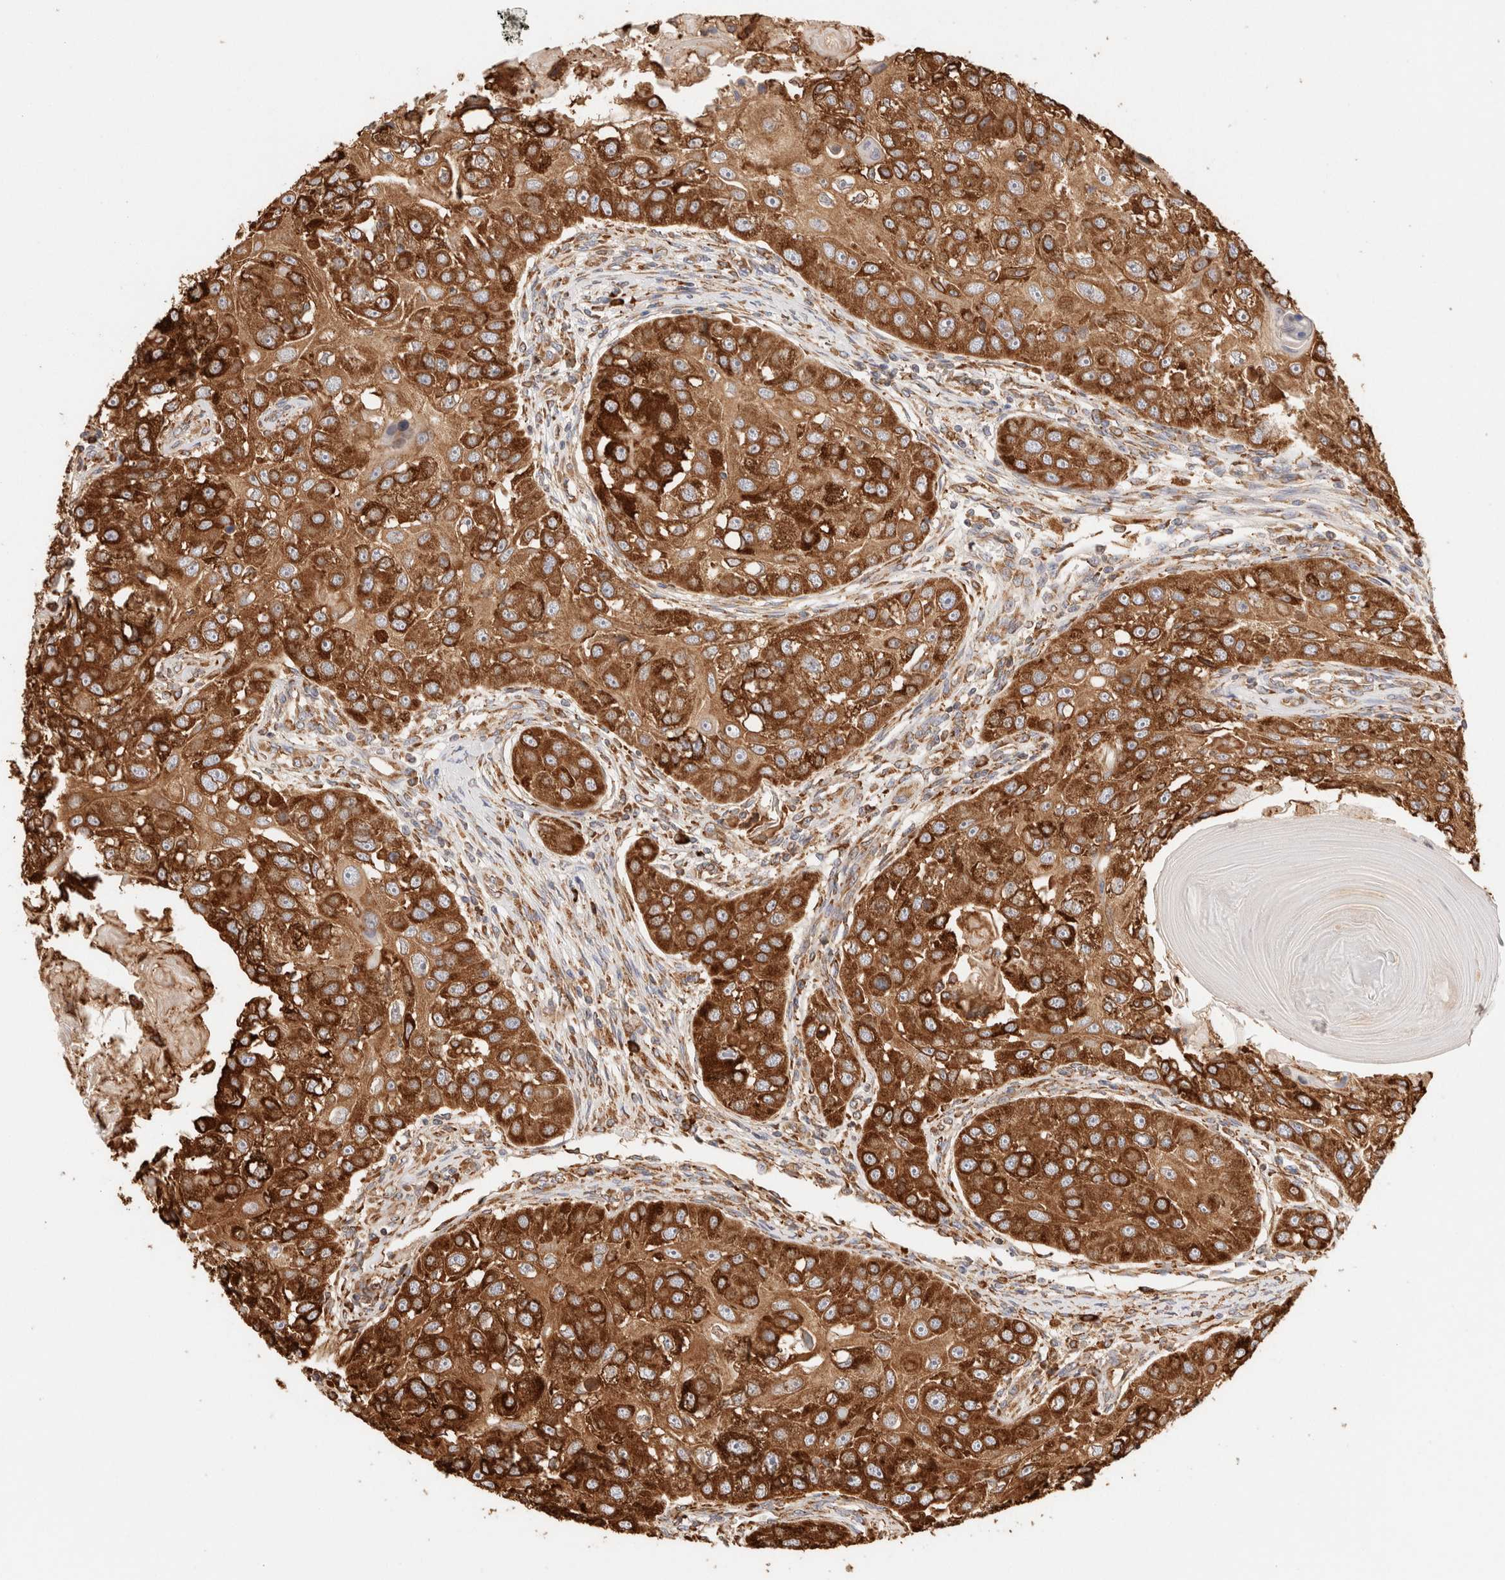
{"staining": {"intensity": "strong", "quantity": ">75%", "location": "cytoplasmic/membranous"}, "tissue": "head and neck cancer", "cell_type": "Tumor cells", "image_type": "cancer", "snomed": [{"axis": "morphology", "description": "Normal tissue, NOS"}, {"axis": "morphology", "description": "Squamous cell carcinoma, NOS"}, {"axis": "topography", "description": "Skeletal muscle"}, {"axis": "topography", "description": "Head-Neck"}], "caption": "Immunohistochemical staining of human squamous cell carcinoma (head and neck) demonstrates strong cytoplasmic/membranous protein staining in about >75% of tumor cells. (IHC, brightfield microscopy, high magnification).", "gene": "FER", "patient": {"sex": "male", "age": 51}}